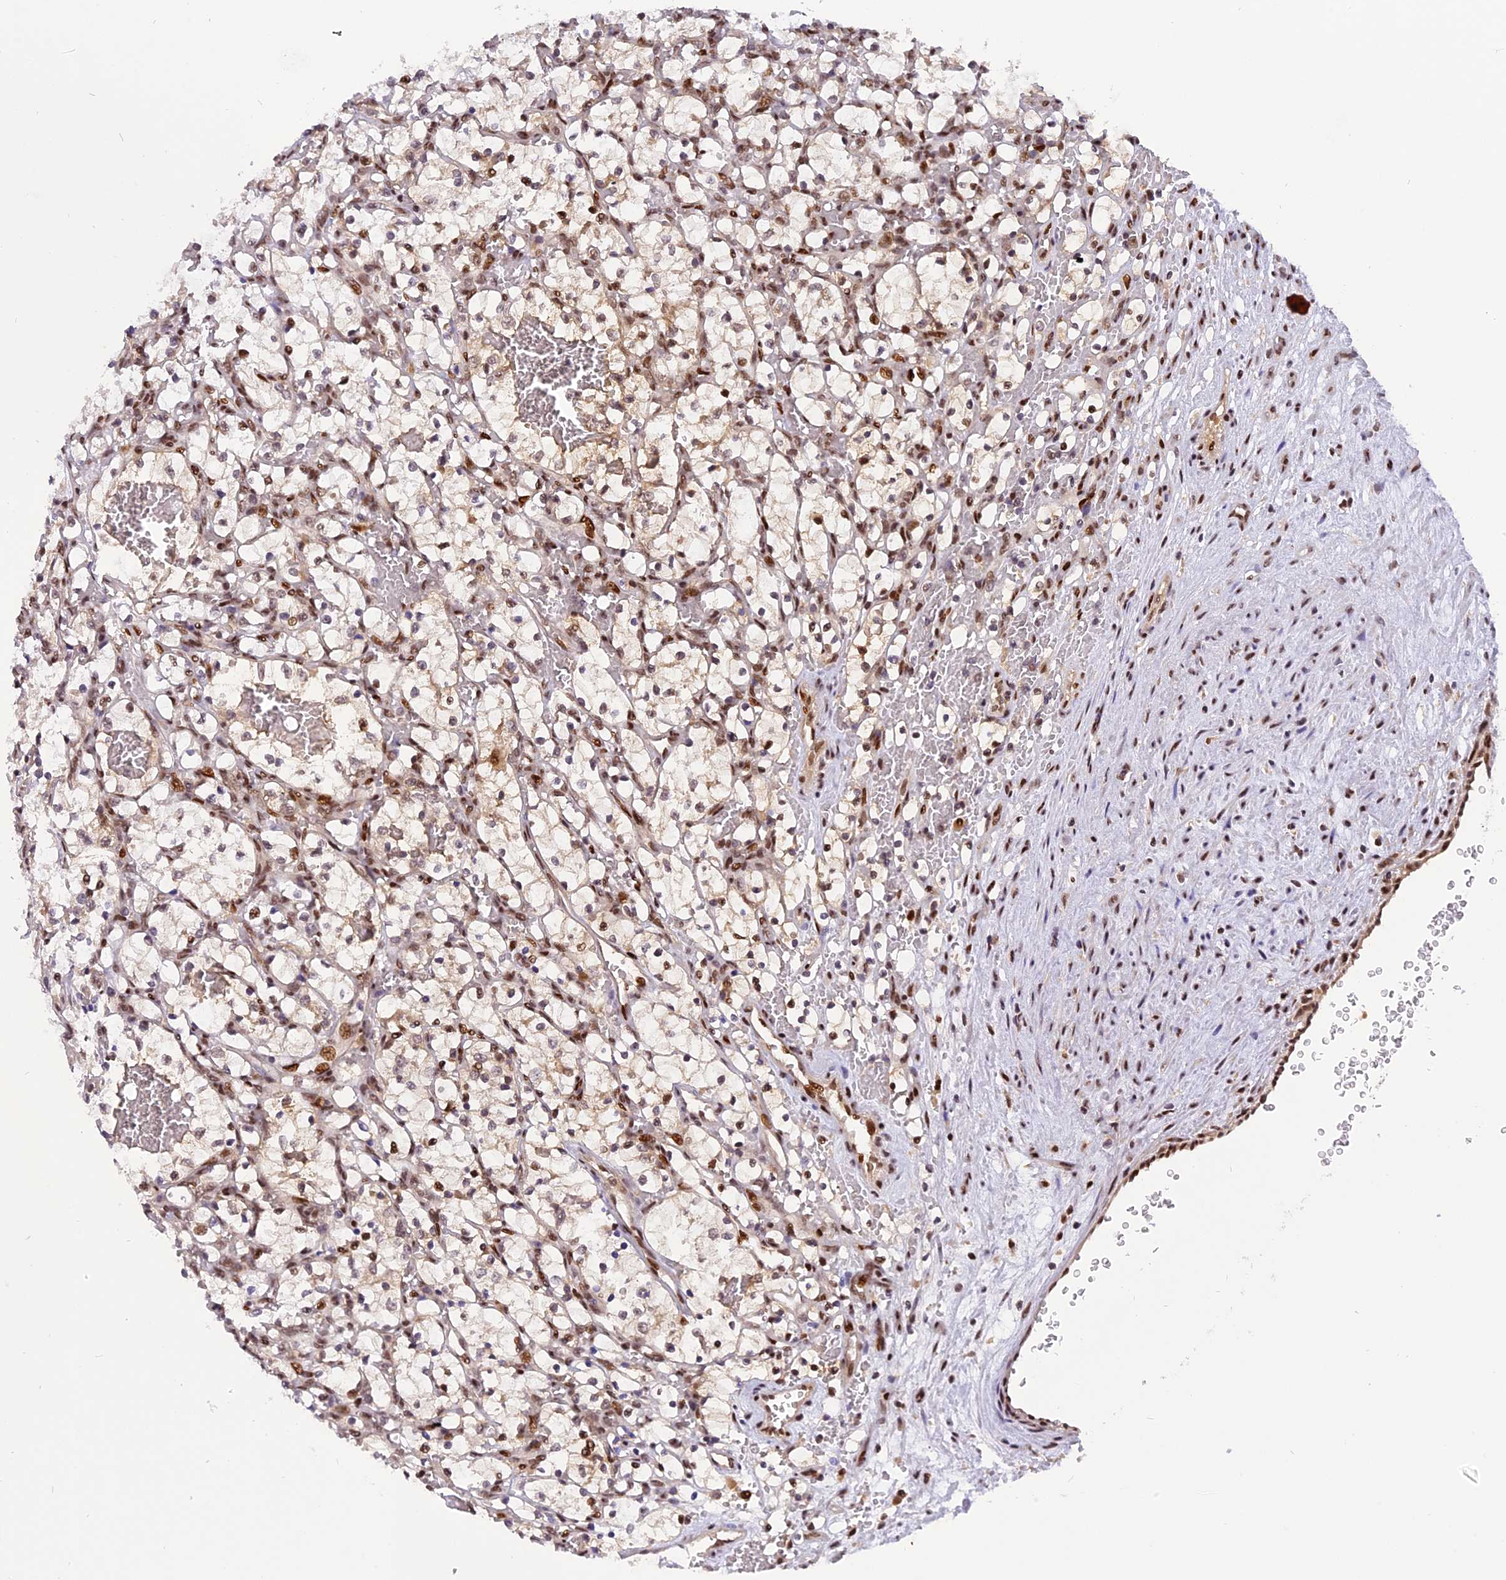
{"staining": {"intensity": "moderate", "quantity": ">75%", "location": "nuclear"}, "tissue": "renal cancer", "cell_type": "Tumor cells", "image_type": "cancer", "snomed": [{"axis": "morphology", "description": "Adenocarcinoma, NOS"}, {"axis": "topography", "description": "Kidney"}], "caption": "Immunohistochemistry staining of renal adenocarcinoma, which demonstrates medium levels of moderate nuclear expression in approximately >75% of tumor cells indicating moderate nuclear protein positivity. The staining was performed using DAB (3,3'-diaminobenzidine) (brown) for protein detection and nuclei were counterstained in hematoxylin (blue).", "gene": "RABGGTA", "patient": {"sex": "female", "age": 69}}